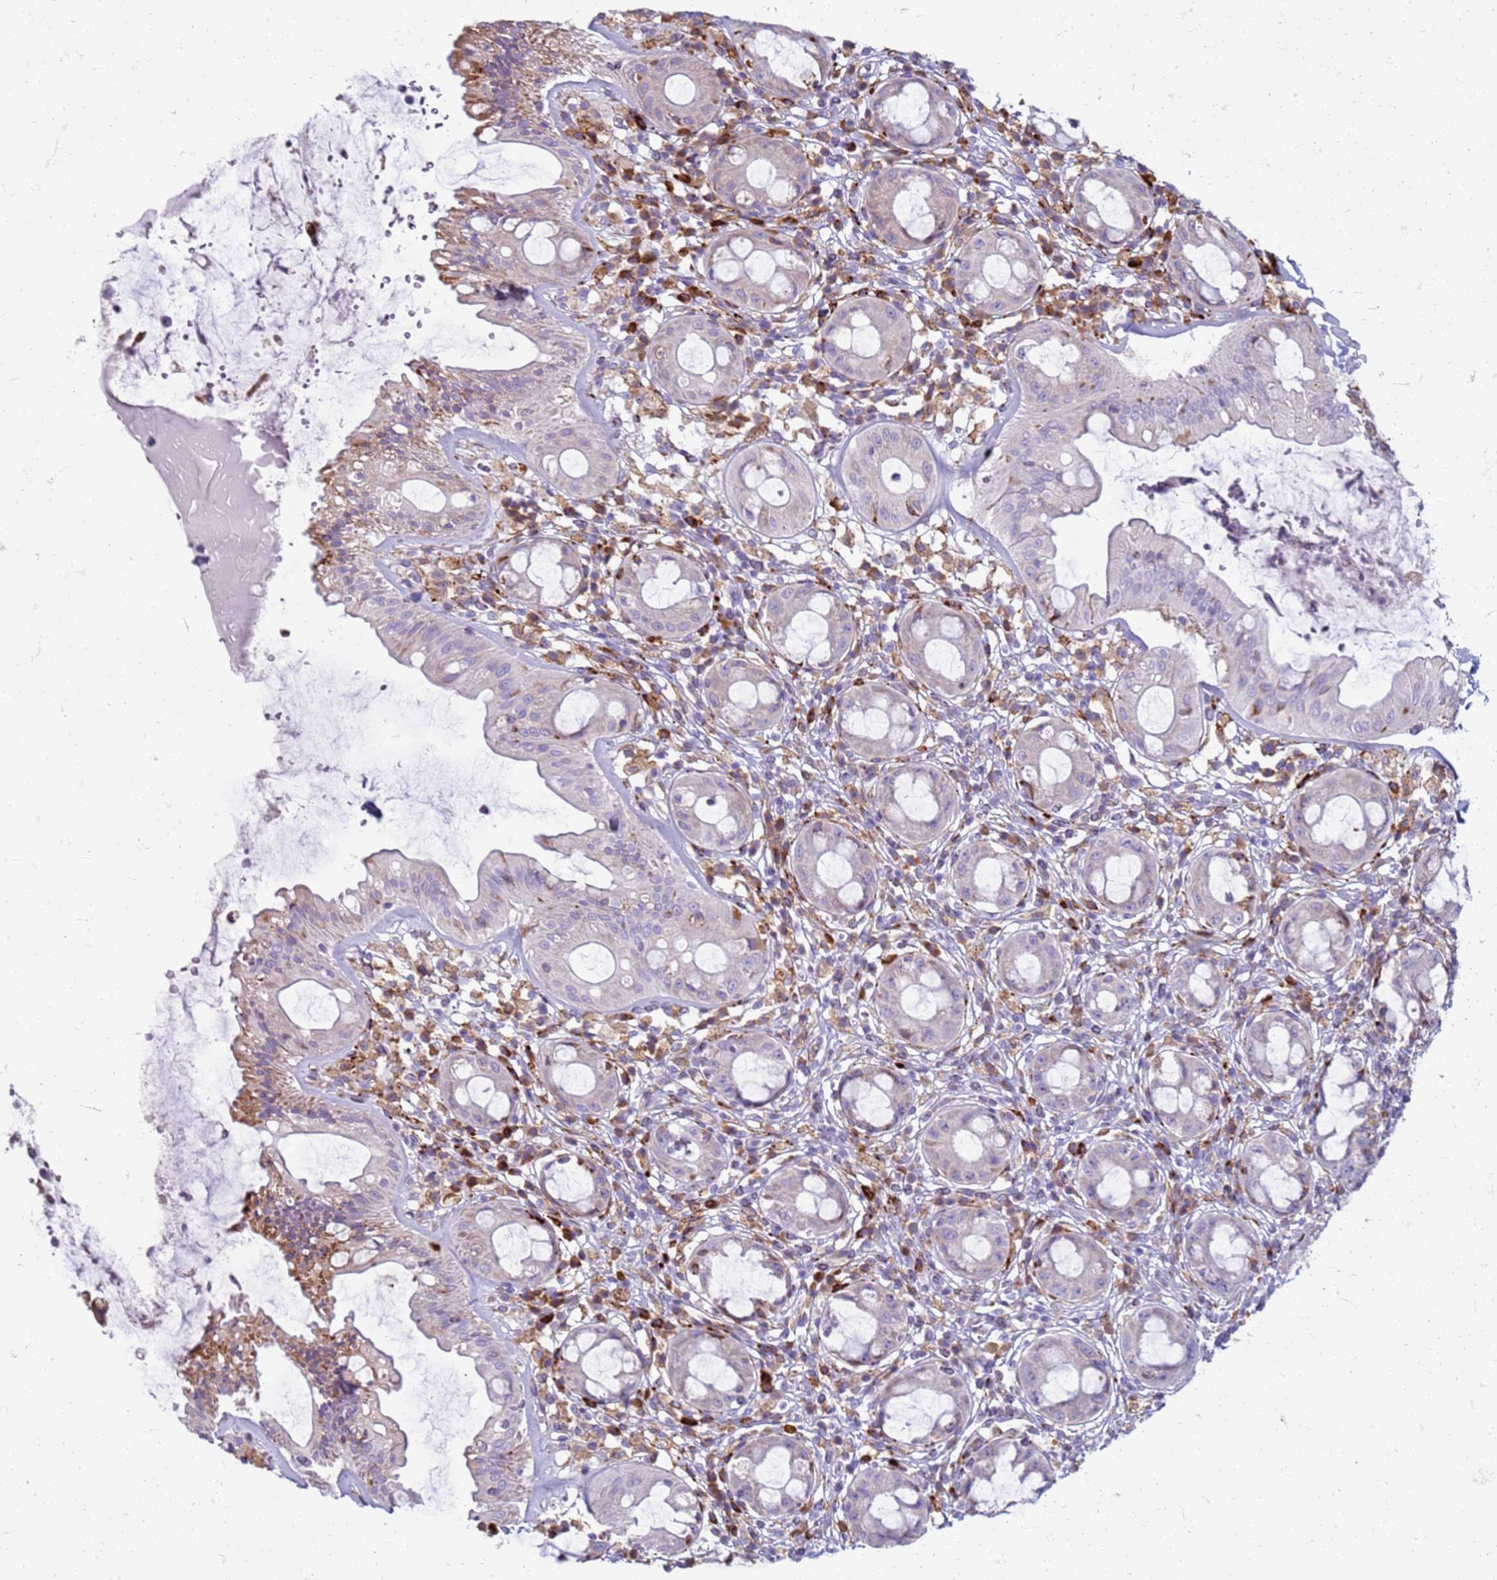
{"staining": {"intensity": "moderate", "quantity": "<25%", "location": "cytoplasmic/membranous"}, "tissue": "rectum", "cell_type": "Glandular cells", "image_type": "normal", "snomed": [{"axis": "morphology", "description": "Normal tissue, NOS"}, {"axis": "topography", "description": "Rectum"}], "caption": "A brown stain labels moderate cytoplasmic/membranous staining of a protein in glandular cells of benign rectum. (IHC, brightfield microscopy, high magnification).", "gene": "PDK3", "patient": {"sex": "female", "age": 57}}